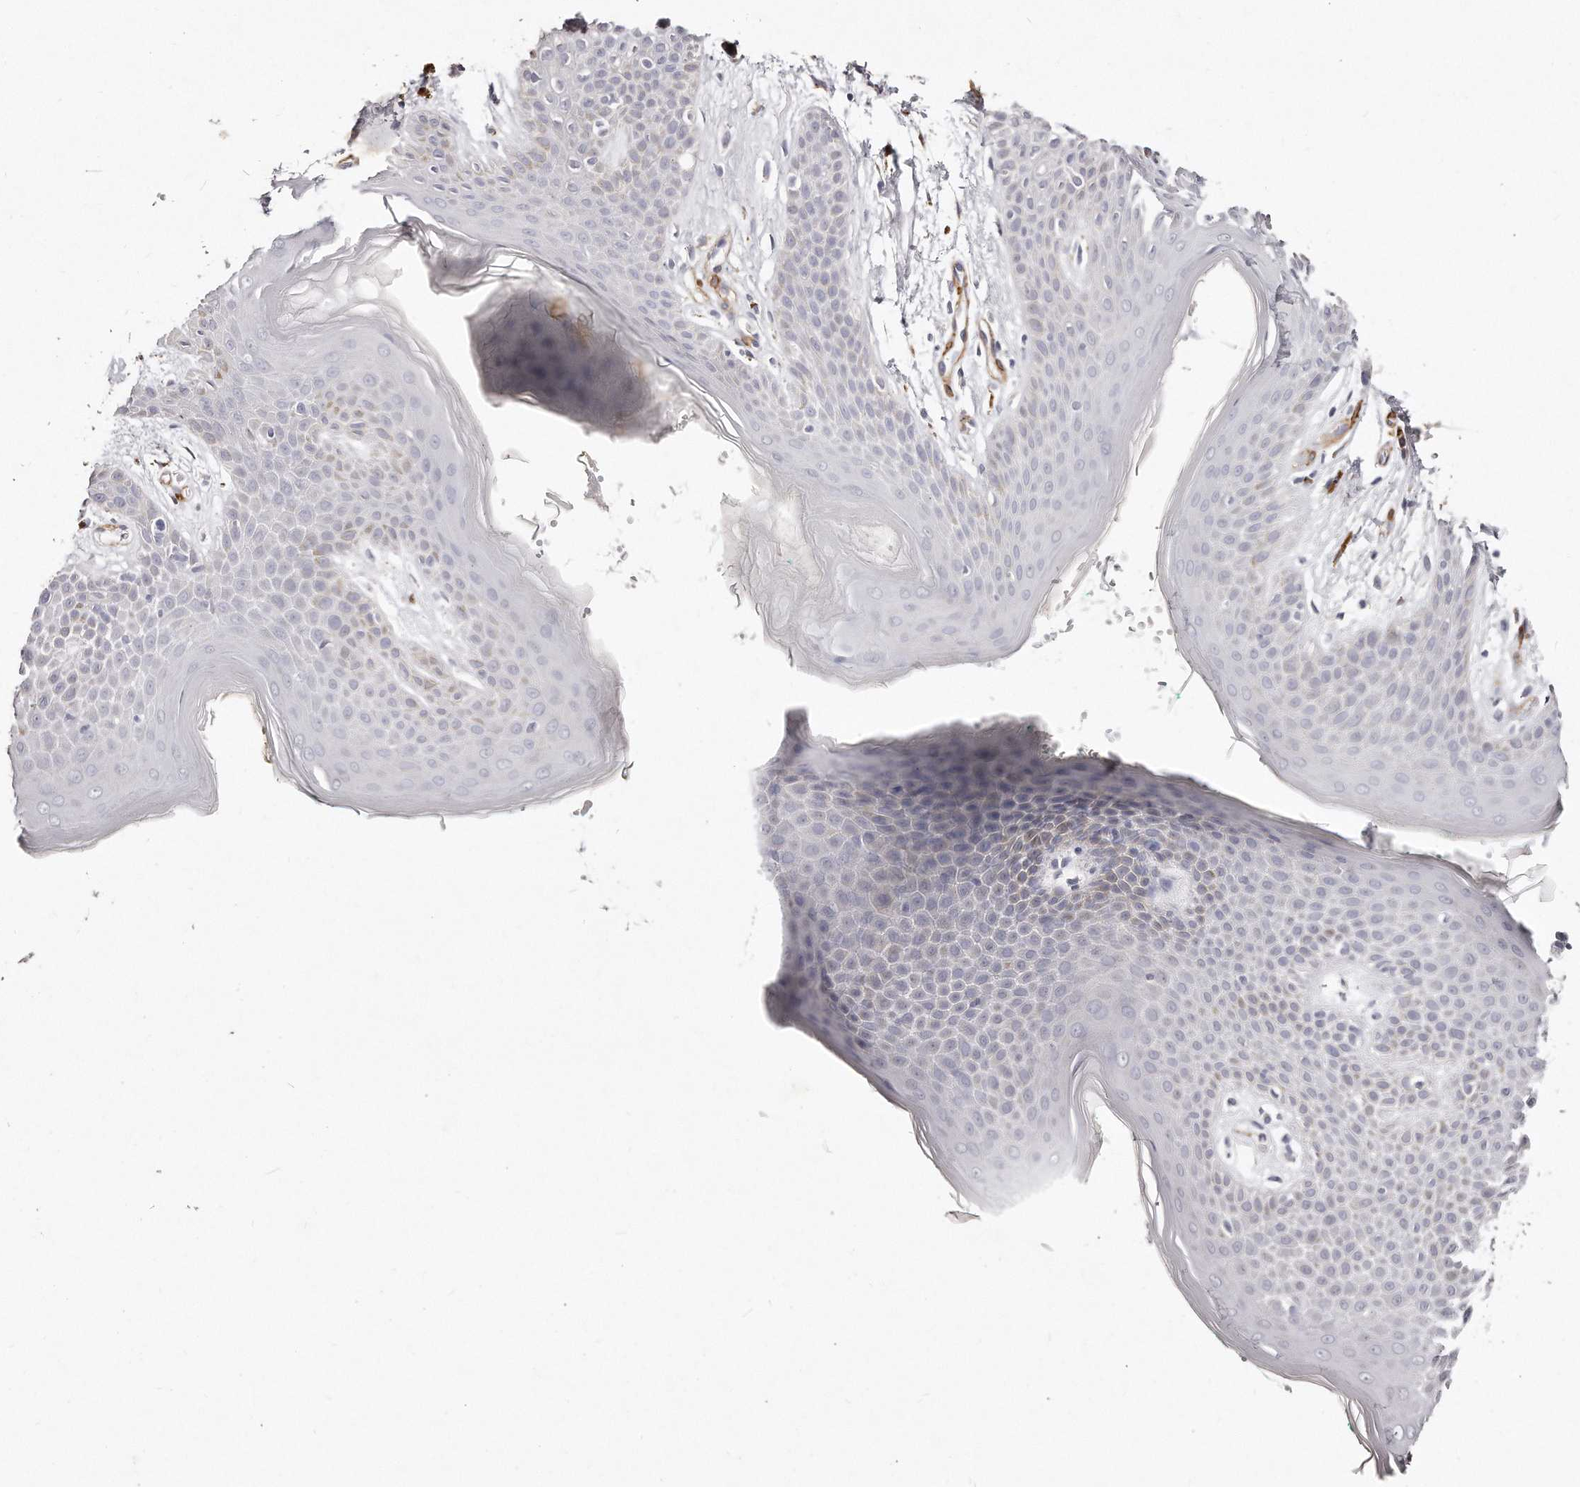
{"staining": {"intensity": "negative", "quantity": "none", "location": "none"}, "tissue": "skin", "cell_type": "Epidermal cells", "image_type": "normal", "snomed": [{"axis": "morphology", "description": "Normal tissue, NOS"}, {"axis": "topography", "description": "Anal"}], "caption": "The histopathology image exhibits no staining of epidermal cells in unremarkable skin.", "gene": "LMOD1", "patient": {"sex": "male", "age": 74}}